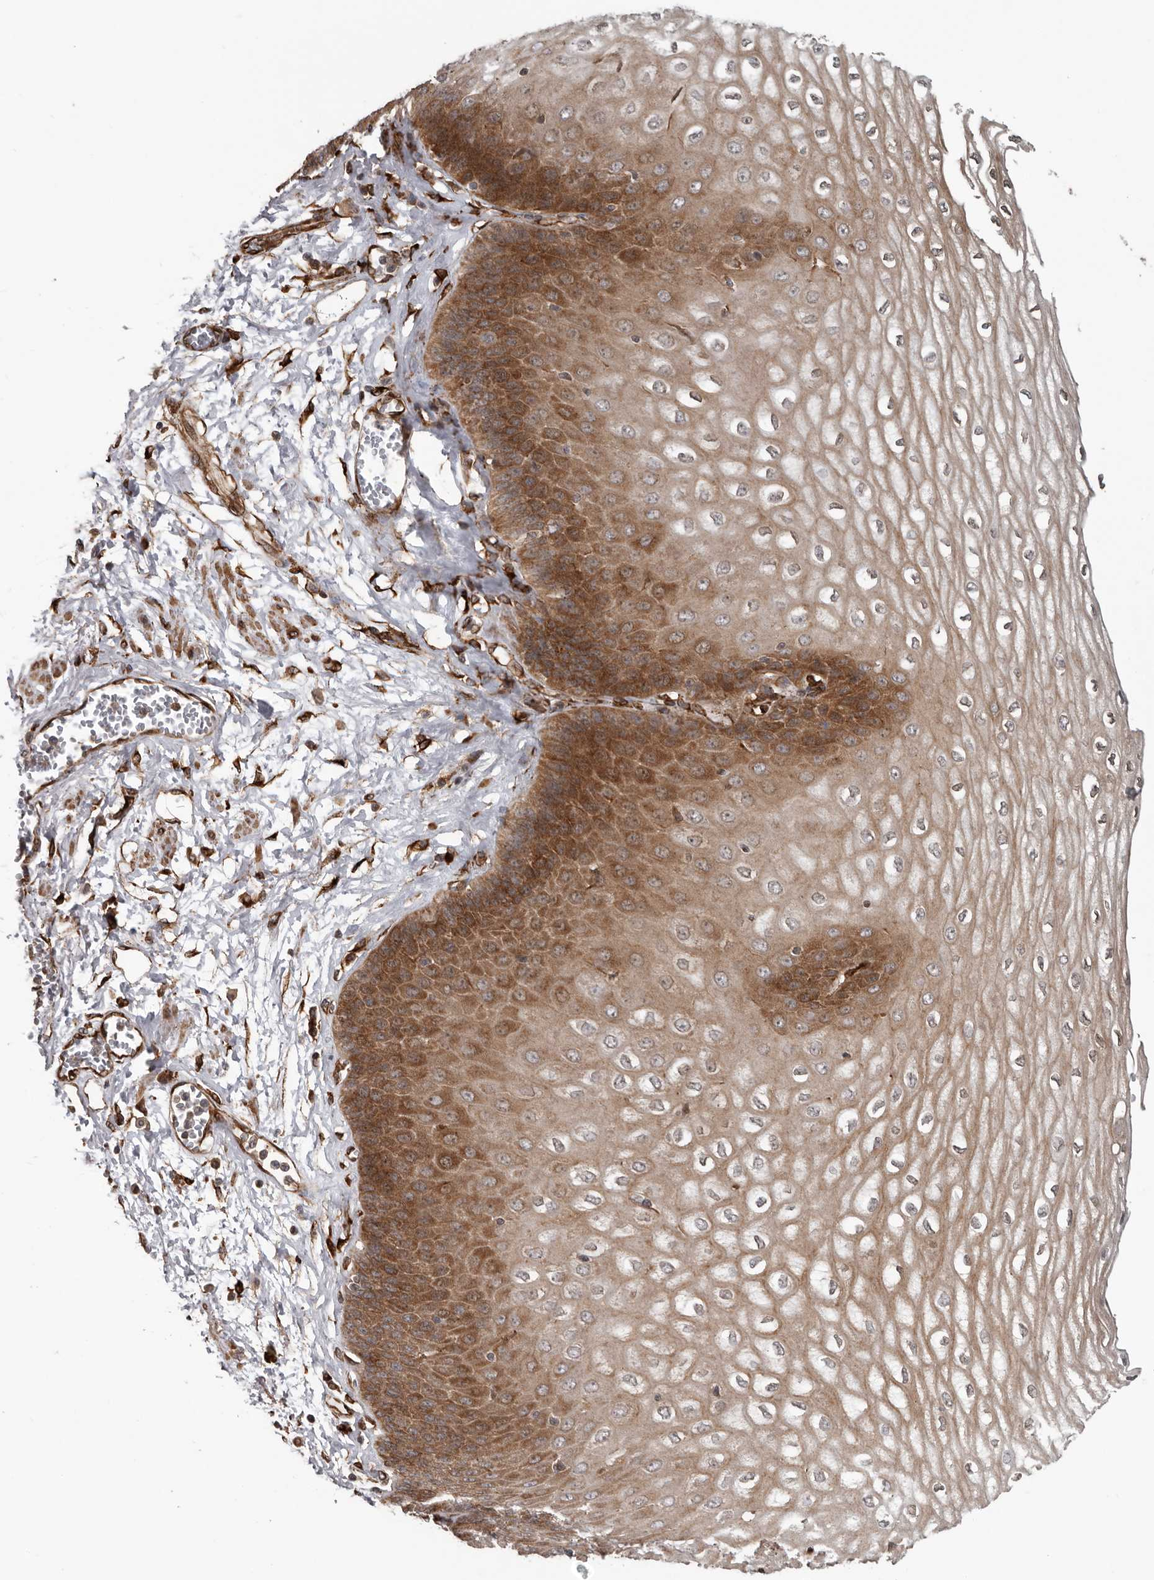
{"staining": {"intensity": "moderate", "quantity": ">75%", "location": "cytoplasmic/membranous"}, "tissue": "esophagus", "cell_type": "Squamous epithelial cells", "image_type": "normal", "snomed": [{"axis": "morphology", "description": "Normal tissue, NOS"}, {"axis": "topography", "description": "Esophagus"}], "caption": "A histopathology image of esophagus stained for a protein shows moderate cytoplasmic/membranous brown staining in squamous epithelial cells.", "gene": "CEP350", "patient": {"sex": "male", "age": 60}}